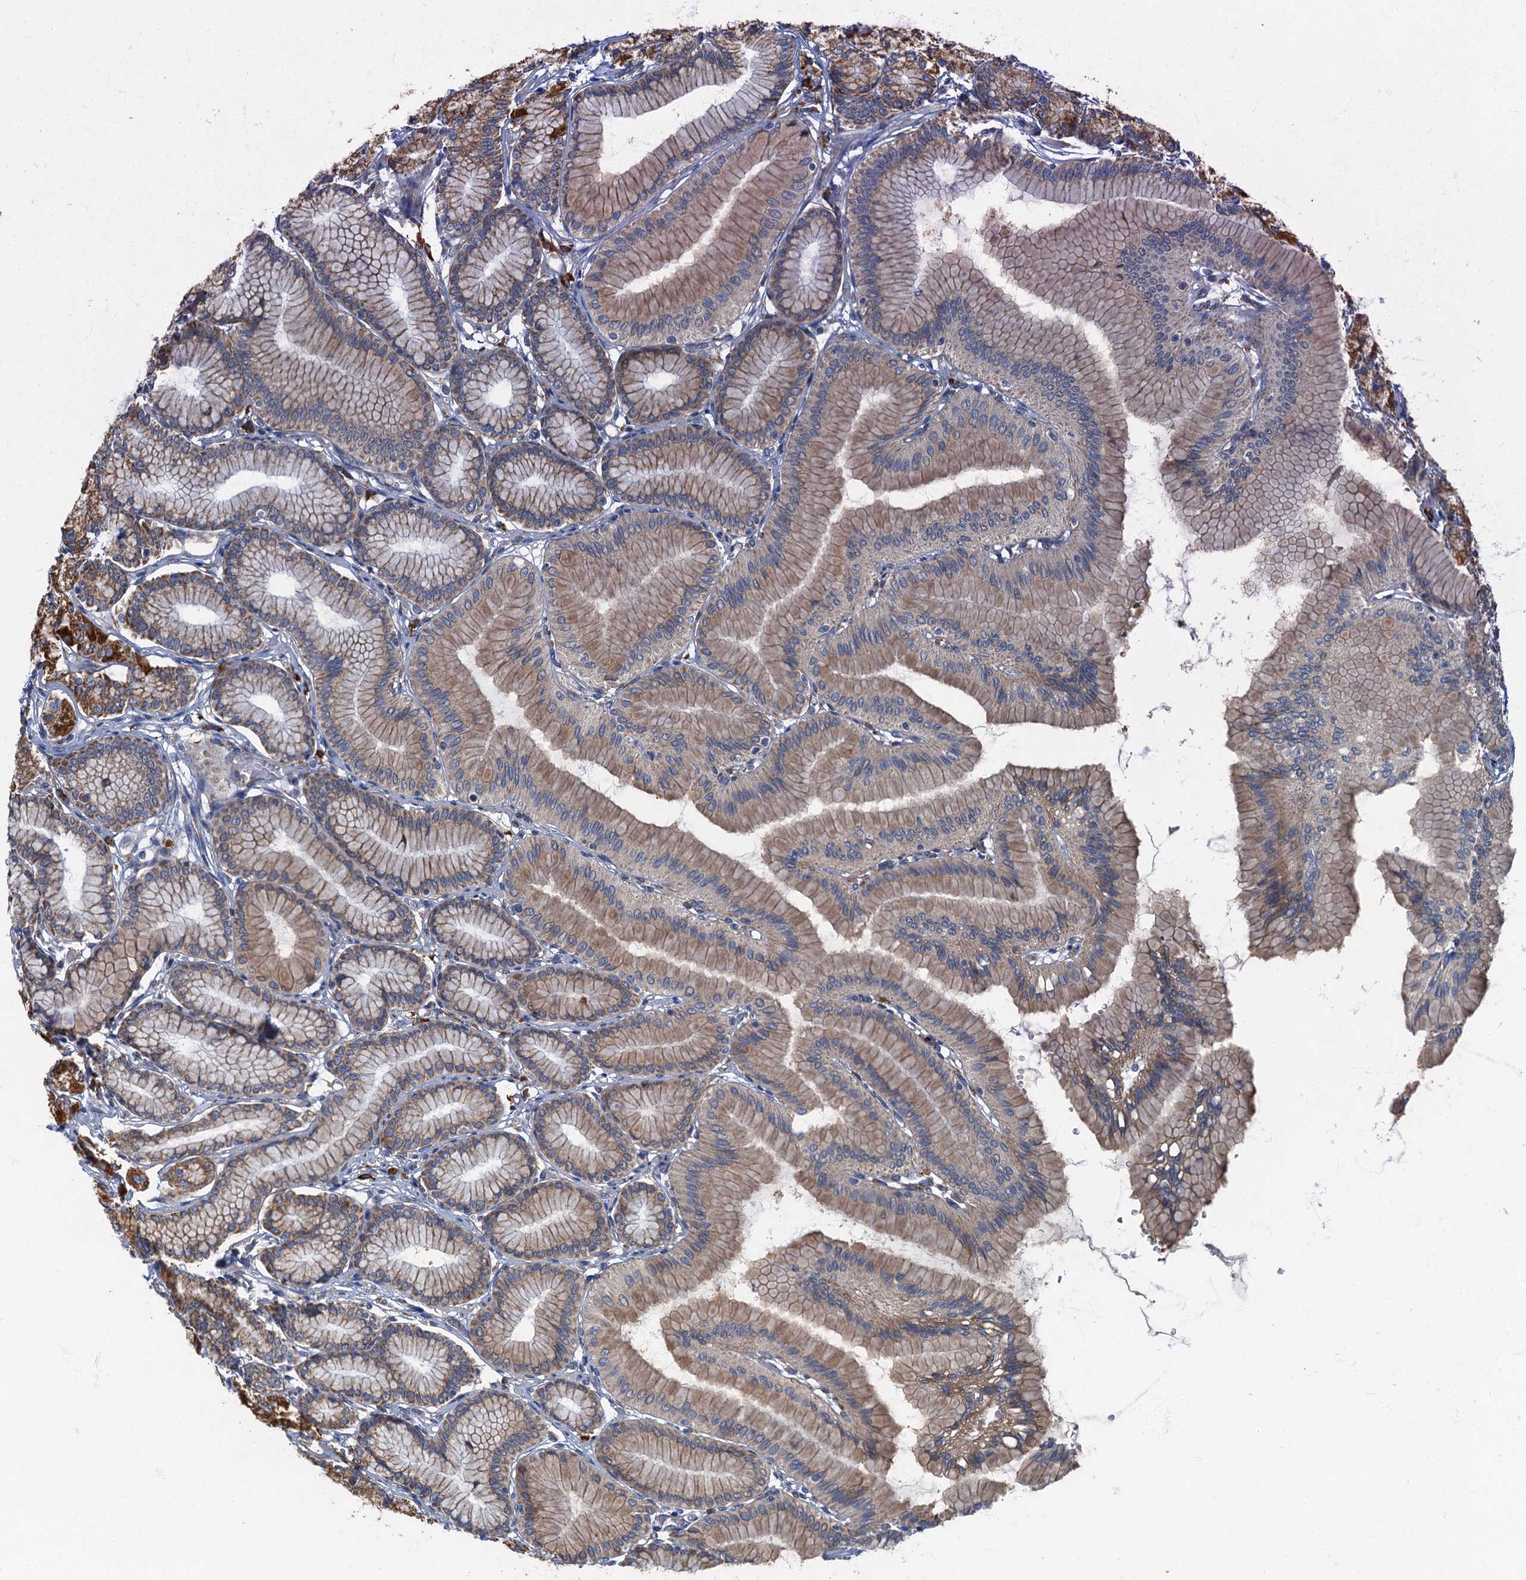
{"staining": {"intensity": "strong", "quantity": "25%-75%", "location": "cytoplasmic/membranous"}, "tissue": "stomach", "cell_type": "Glandular cells", "image_type": "normal", "snomed": [{"axis": "morphology", "description": "Normal tissue, NOS"}, {"axis": "morphology", "description": "Adenocarcinoma, NOS"}, {"axis": "morphology", "description": "Adenocarcinoma, High grade"}, {"axis": "topography", "description": "Stomach, upper"}, {"axis": "topography", "description": "Stomach"}], "caption": "This histopathology image demonstrates IHC staining of unremarkable stomach, with high strong cytoplasmic/membranous staining in approximately 25%-75% of glandular cells.", "gene": "SPDYC", "patient": {"sex": "female", "age": 65}}